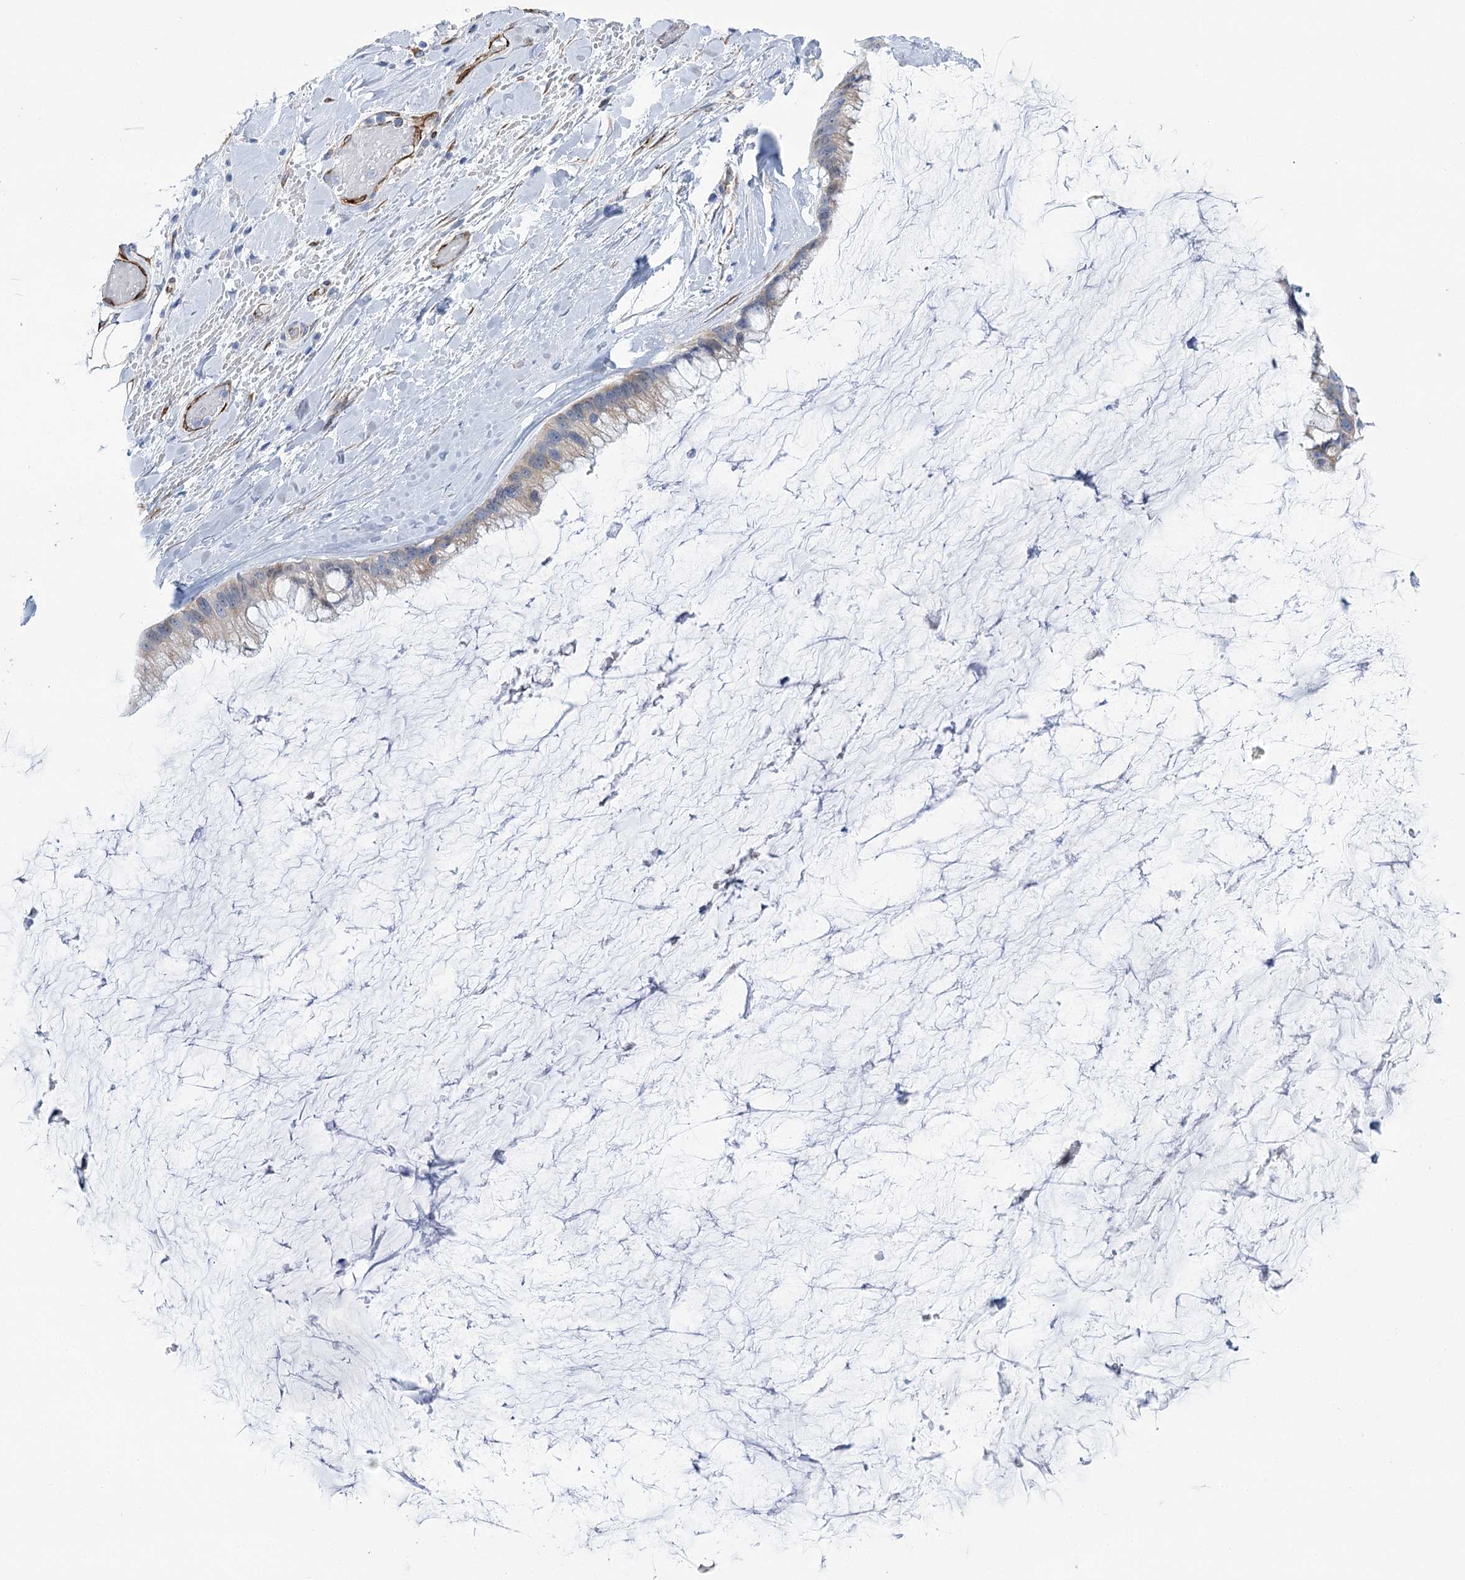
{"staining": {"intensity": "weak", "quantity": "<25%", "location": "cytoplasmic/membranous"}, "tissue": "ovarian cancer", "cell_type": "Tumor cells", "image_type": "cancer", "snomed": [{"axis": "morphology", "description": "Cystadenocarcinoma, mucinous, NOS"}, {"axis": "topography", "description": "Ovary"}], "caption": "Ovarian cancer (mucinous cystadenocarcinoma) was stained to show a protein in brown. There is no significant positivity in tumor cells.", "gene": "YTHDC2", "patient": {"sex": "female", "age": 39}}